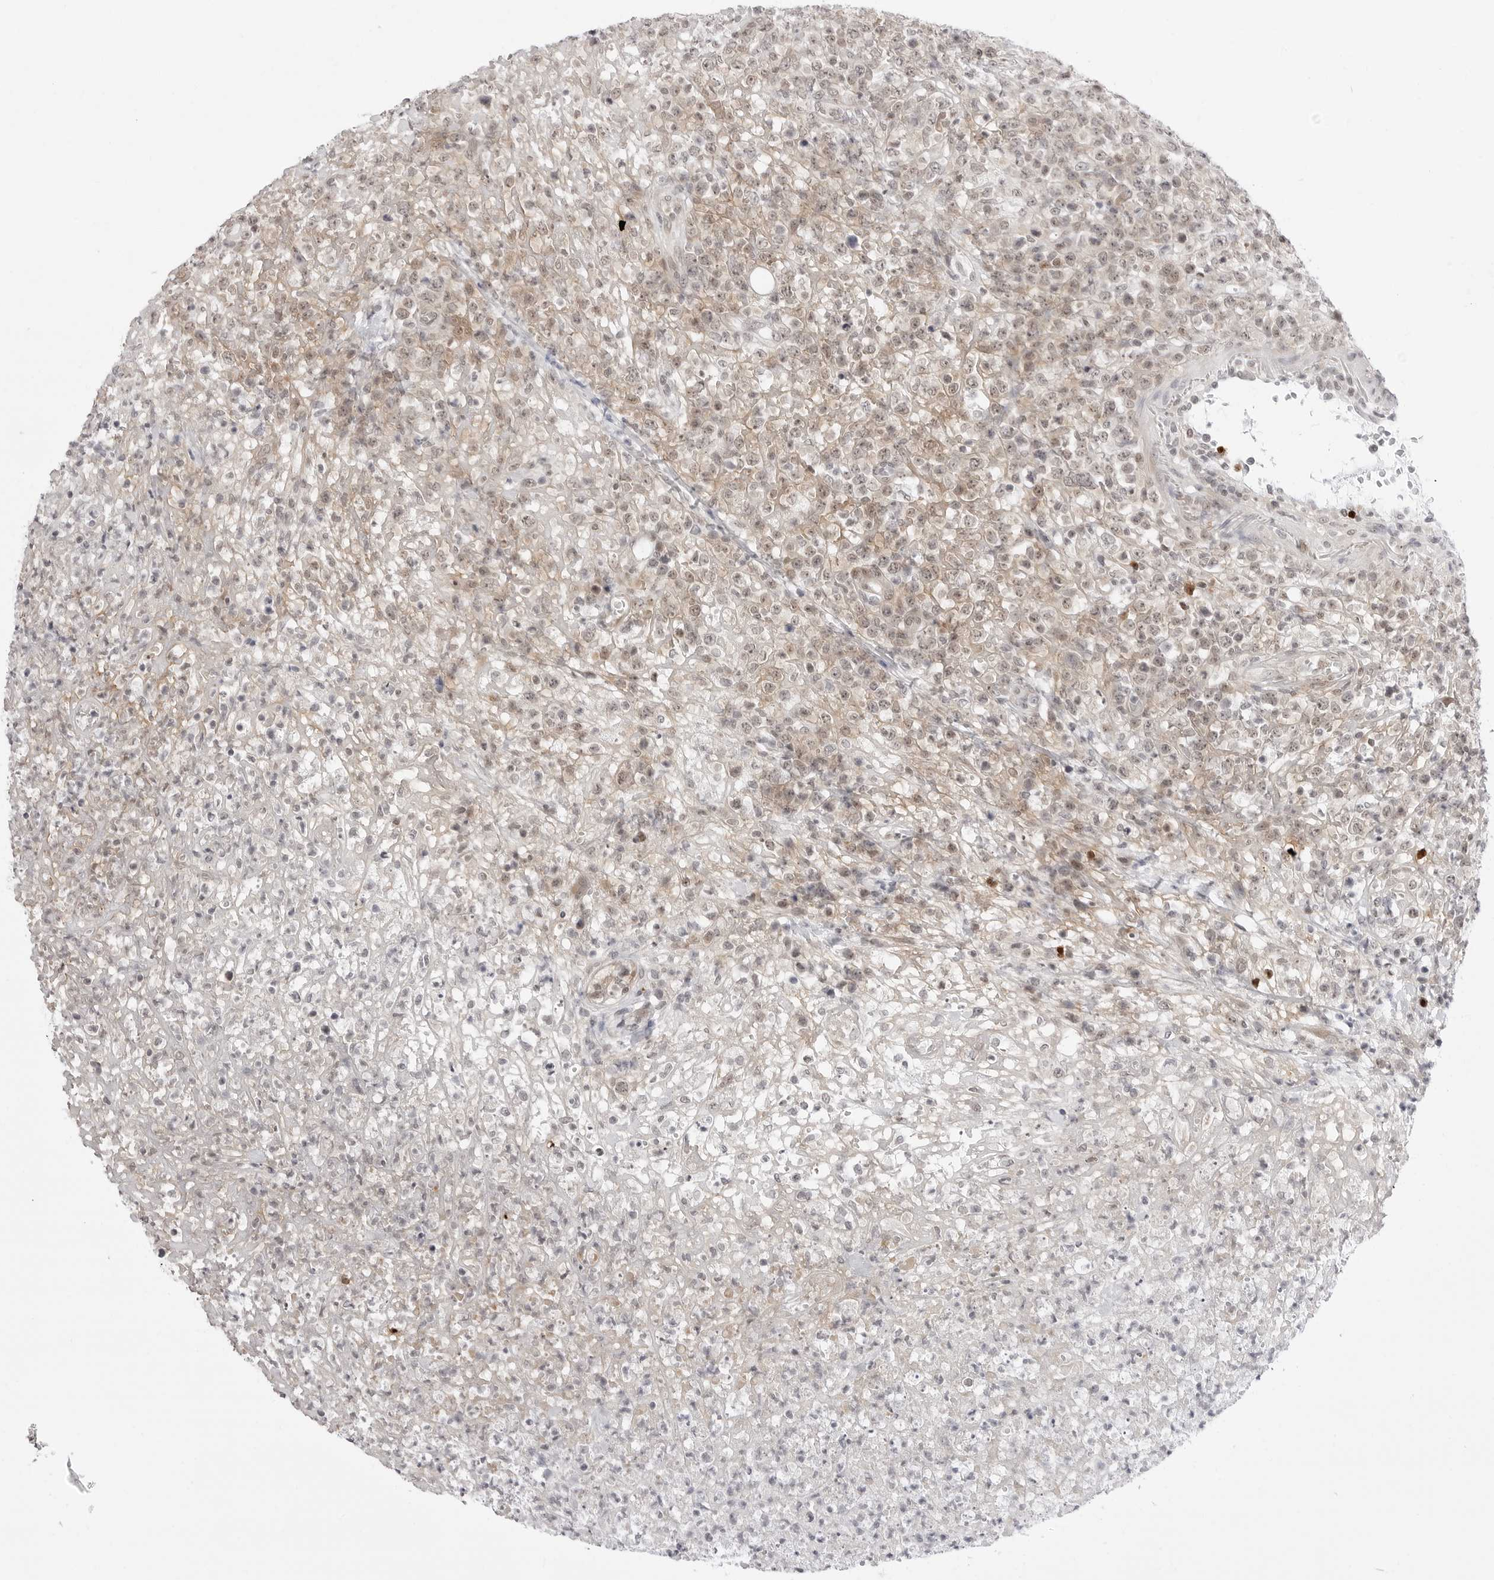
{"staining": {"intensity": "weak", "quantity": "25%-75%", "location": "cytoplasmic/membranous,nuclear"}, "tissue": "lymphoma", "cell_type": "Tumor cells", "image_type": "cancer", "snomed": [{"axis": "morphology", "description": "Malignant lymphoma, non-Hodgkin's type, High grade"}, {"axis": "topography", "description": "Colon"}], "caption": "DAB immunohistochemical staining of high-grade malignant lymphoma, non-Hodgkin's type reveals weak cytoplasmic/membranous and nuclear protein staining in about 25%-75% of tumor cells. Immunohistochemistry (ihc) stains the protein of interest in brown and the nuclei are stained blue.", "gene": "PPP2R5C", "patient": {"sex": "female", "age": 53}}